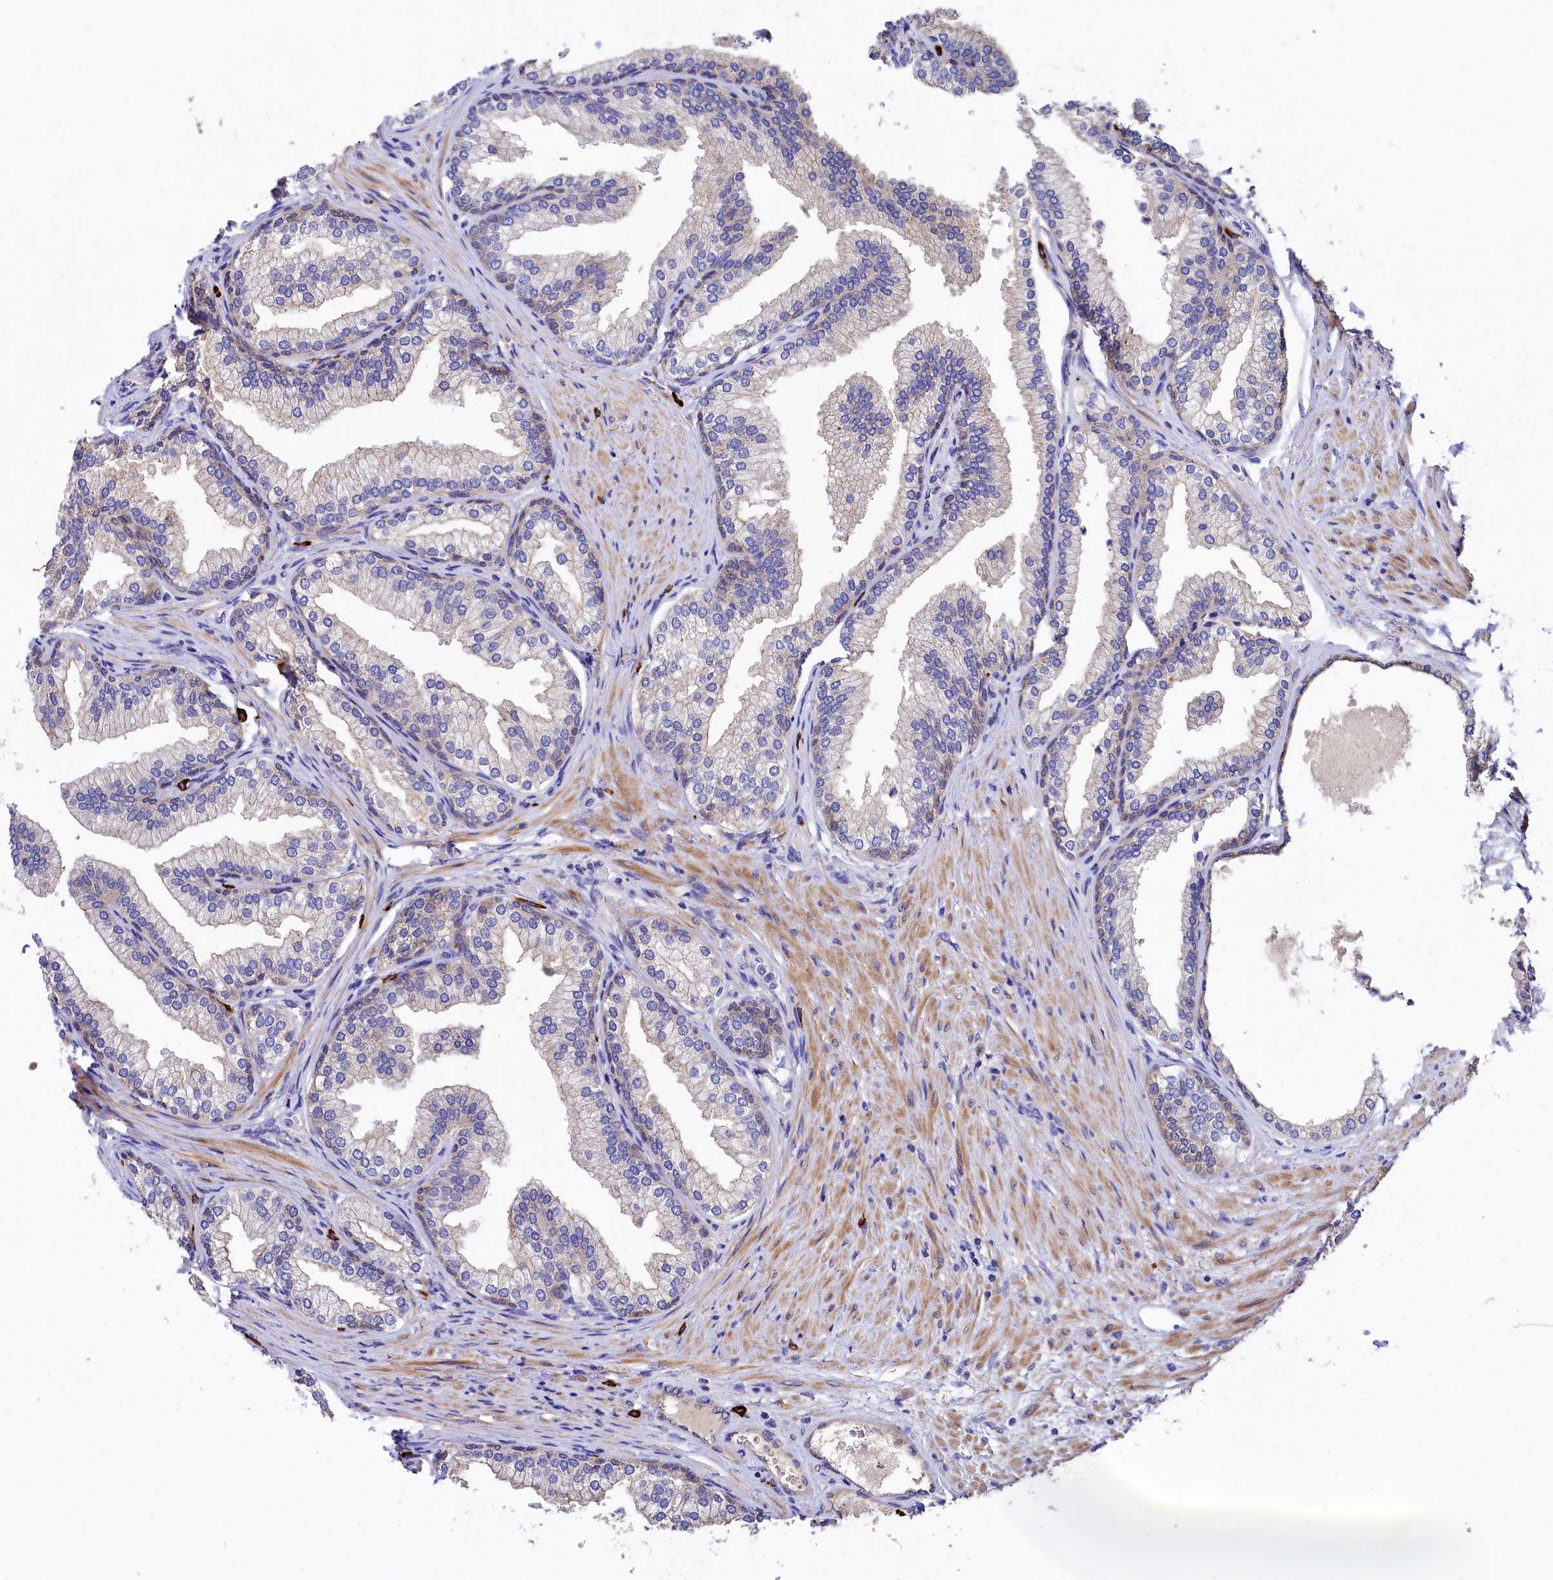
{"staining": {"intensity": "moderate", "quantity": "25%-75%", "location": "cytoplasmic/membranous"}, "tissue": "prostate", "cell_type": "Glandular cells", "image_type": "normal", "snomed": [{"axis": "morphology", "description": "Normal tissue, NOS"}, {"axis": "topography", "description": "Prostate"}], "caption": "Immunohistochemistry micrograph of normal prostate stained for a protein (brown), which exhibits medium levels of moderate cytoplasmic/membranous staining in about 25%-75% of glandular cells.", "gene": "EPS8L2", "patient": {"sex": "male", "age": 76}}